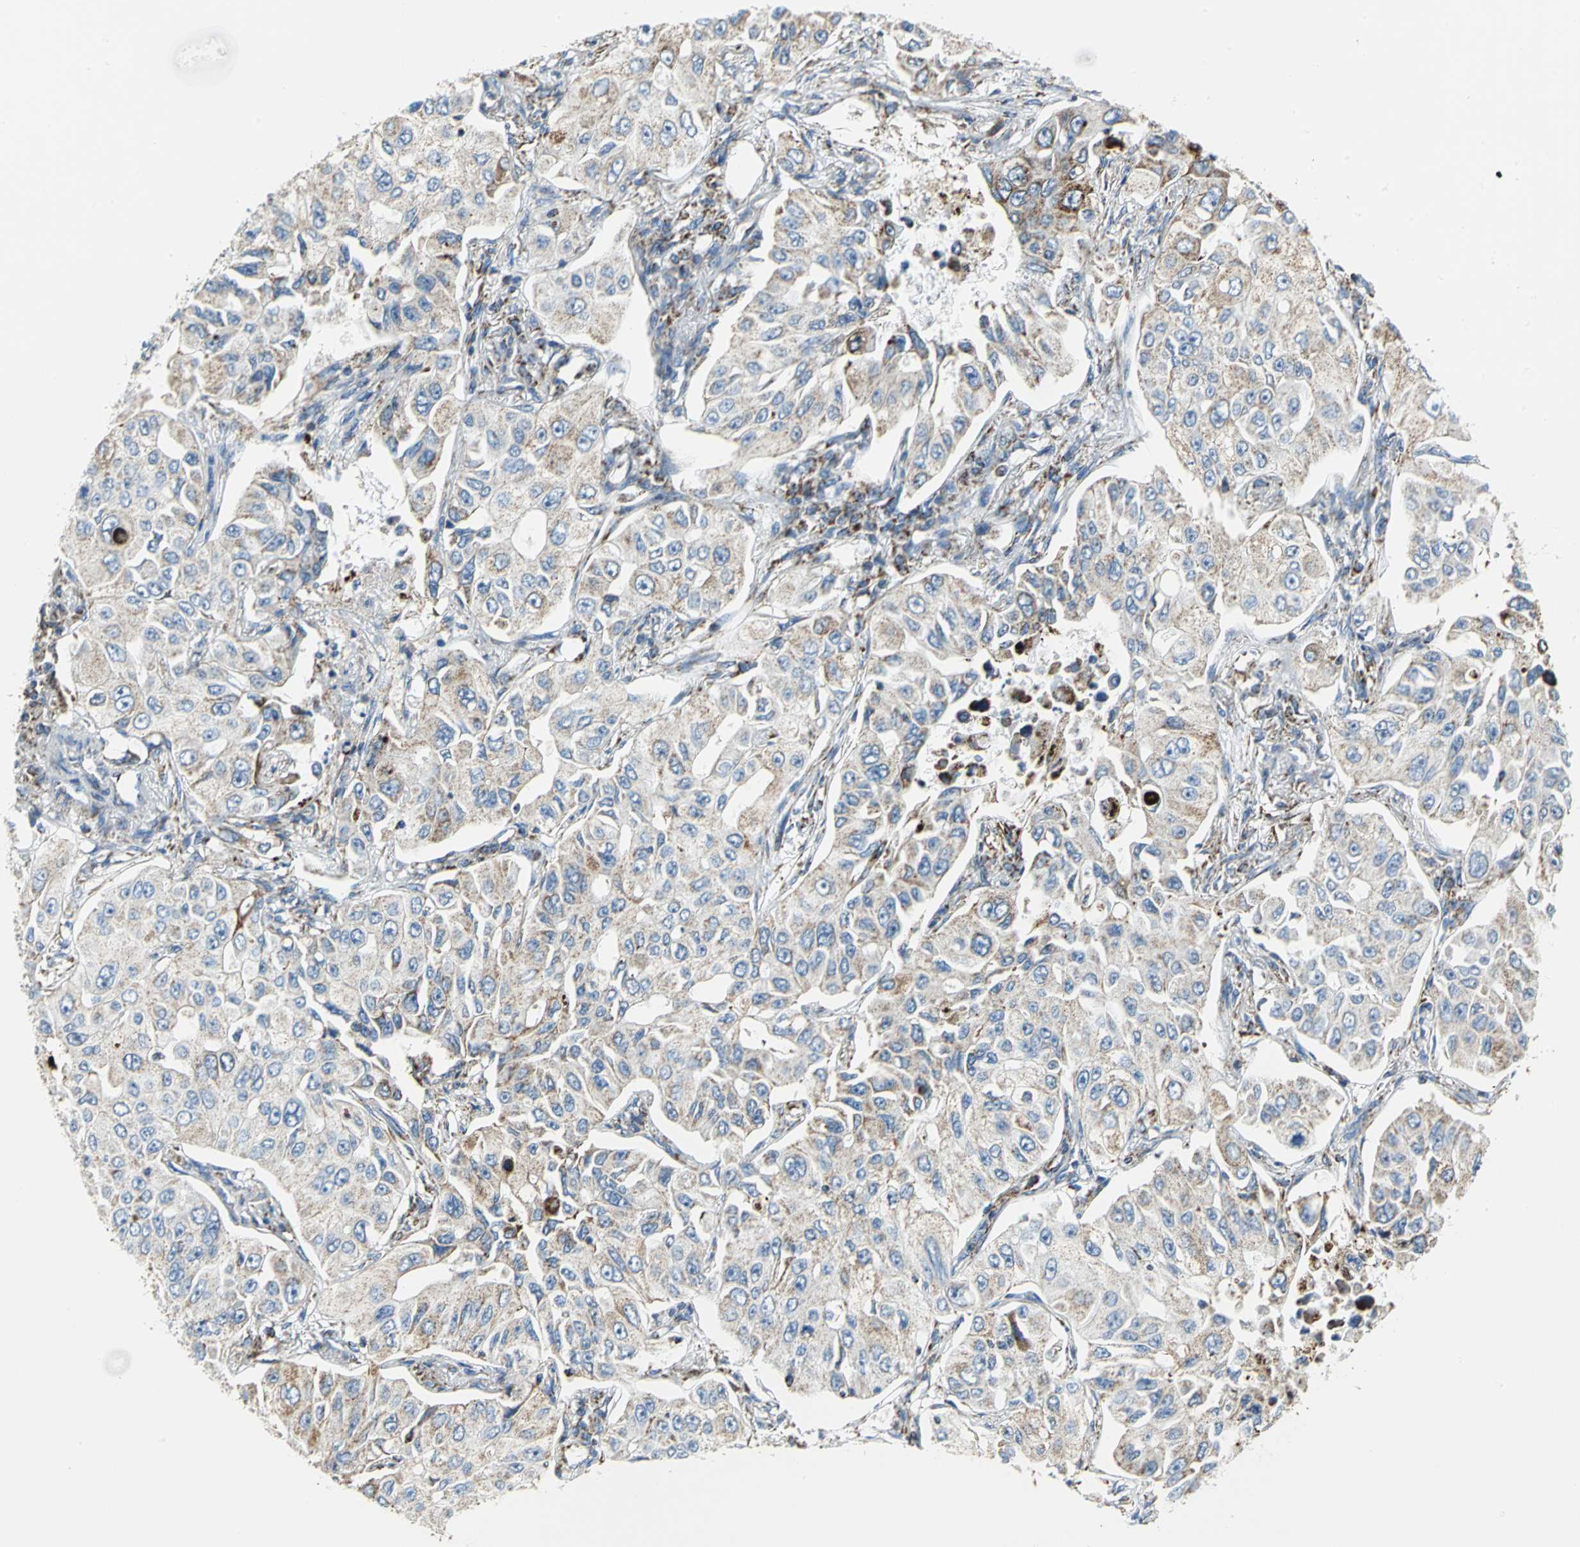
{"staining": {"intensity": "weak", "quantity": "25%-75%", "location": "cytoplasmic/membranous"}, "tissue": "lung cancer", "cell_type": "Tumor cells", "image_type": "cancer", "snomed": [{"axis": "morphology", "description": "Adenocarcinoma, NOS"}, {"axis": "topography", "description": "Lung"}], "caption": "Protein staining of adenocarcinoma (lung) tissue shows weak cytoplasmic/membranous staining in about 25%-75% of tumor cells.", "gene": "NTRK1", "patient": {"sex": "male", "age": 84}}